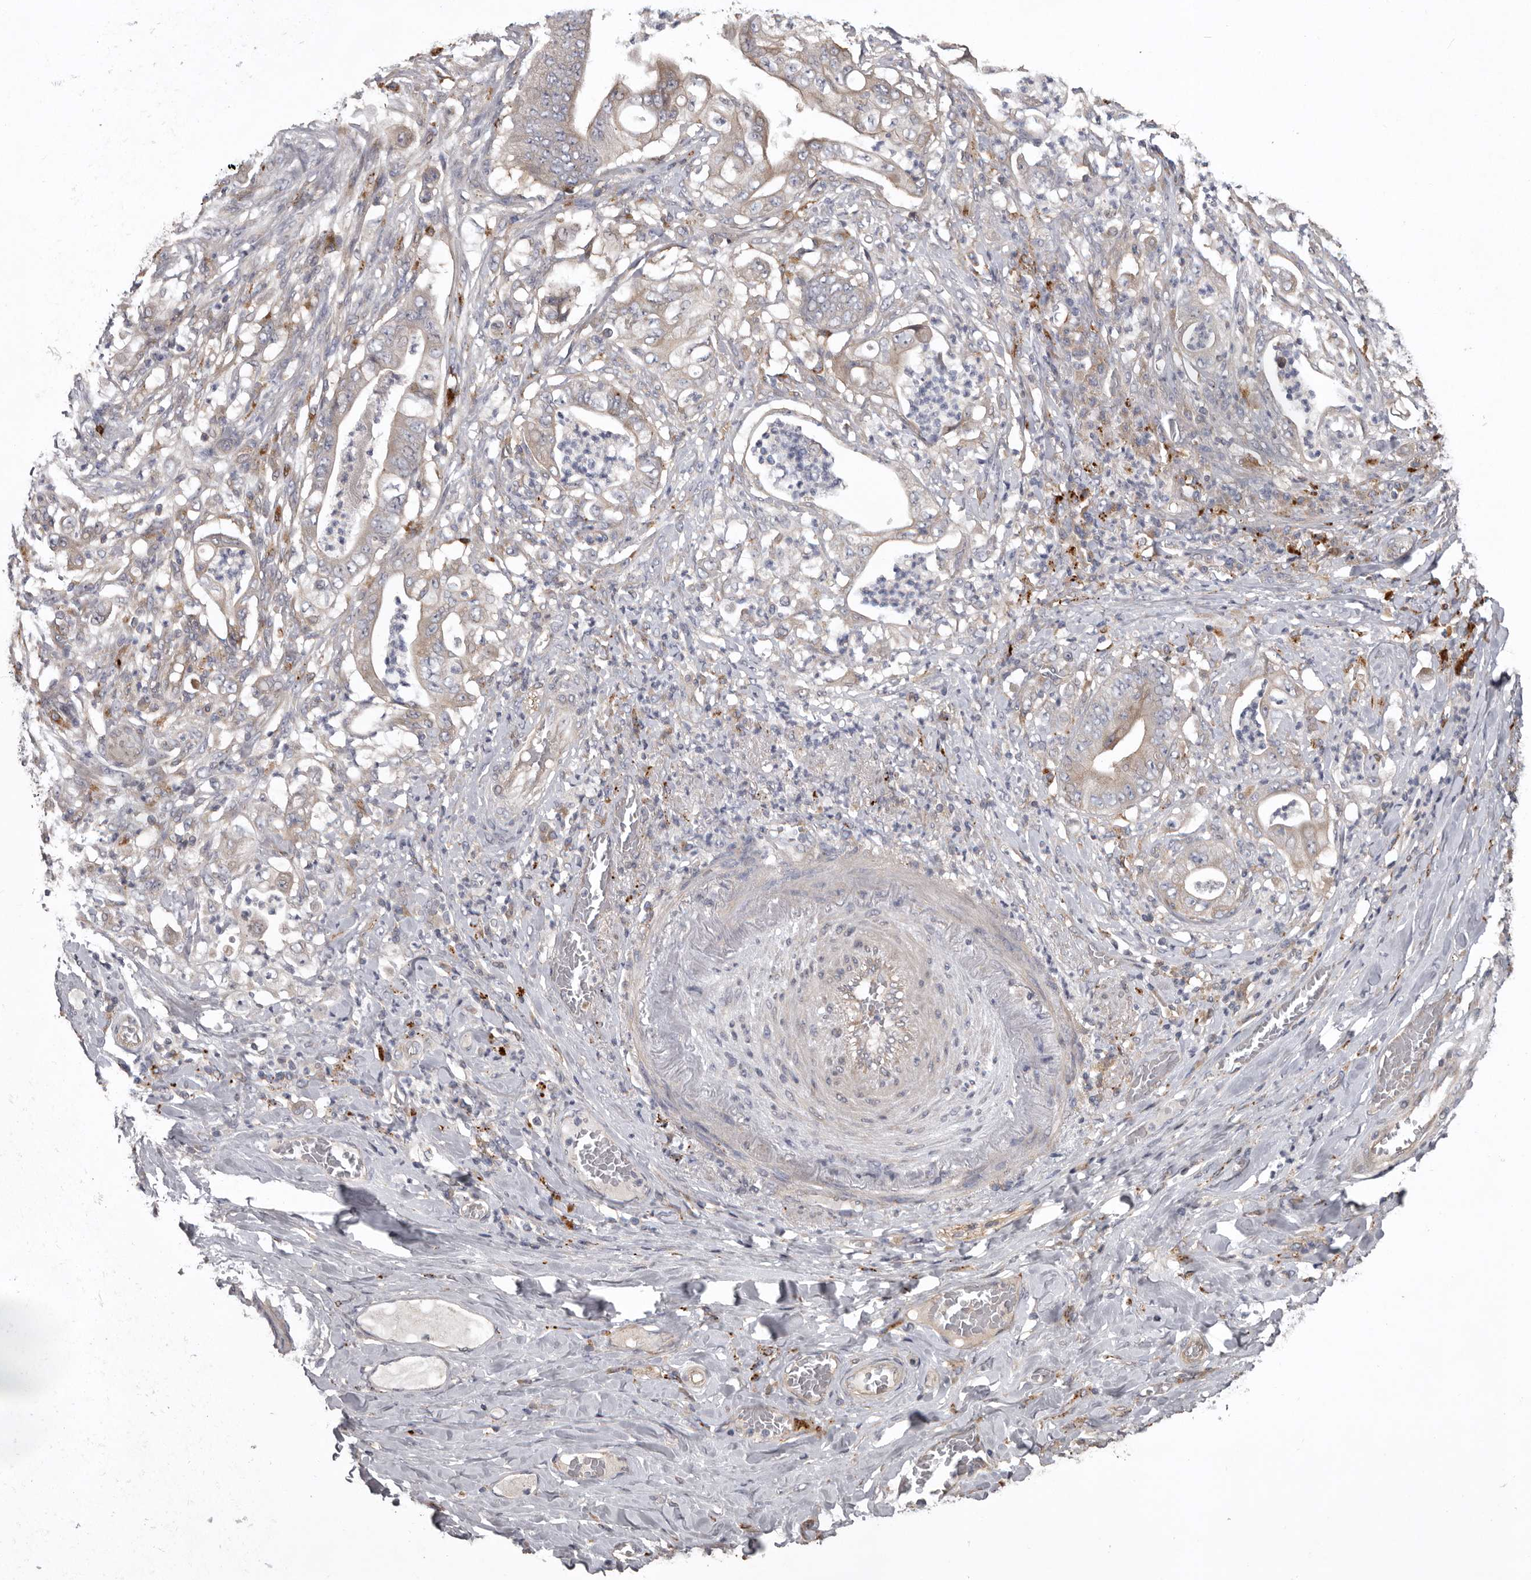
{"staining": {"intensity": "weak", "quantity": "25%-75%", "location": "cytoplasmic/membranous"}, "tissue": "stomach cancer", "cell_type": "Tumor cells", "image_type": "cancer", "snomed": [{"axis": "morphology", "description": "Adenocarcinoma, NOS"}, {"axis": "topography", "description": "Stomach"}], "caption": "Adenocarcinoma (stomach) tissue reveals weak cytoplasmic/membranous expression in about 25%-75% of tumor cells", "gene": "WDR47", "patient": {"sex": "female", "age": 73}}